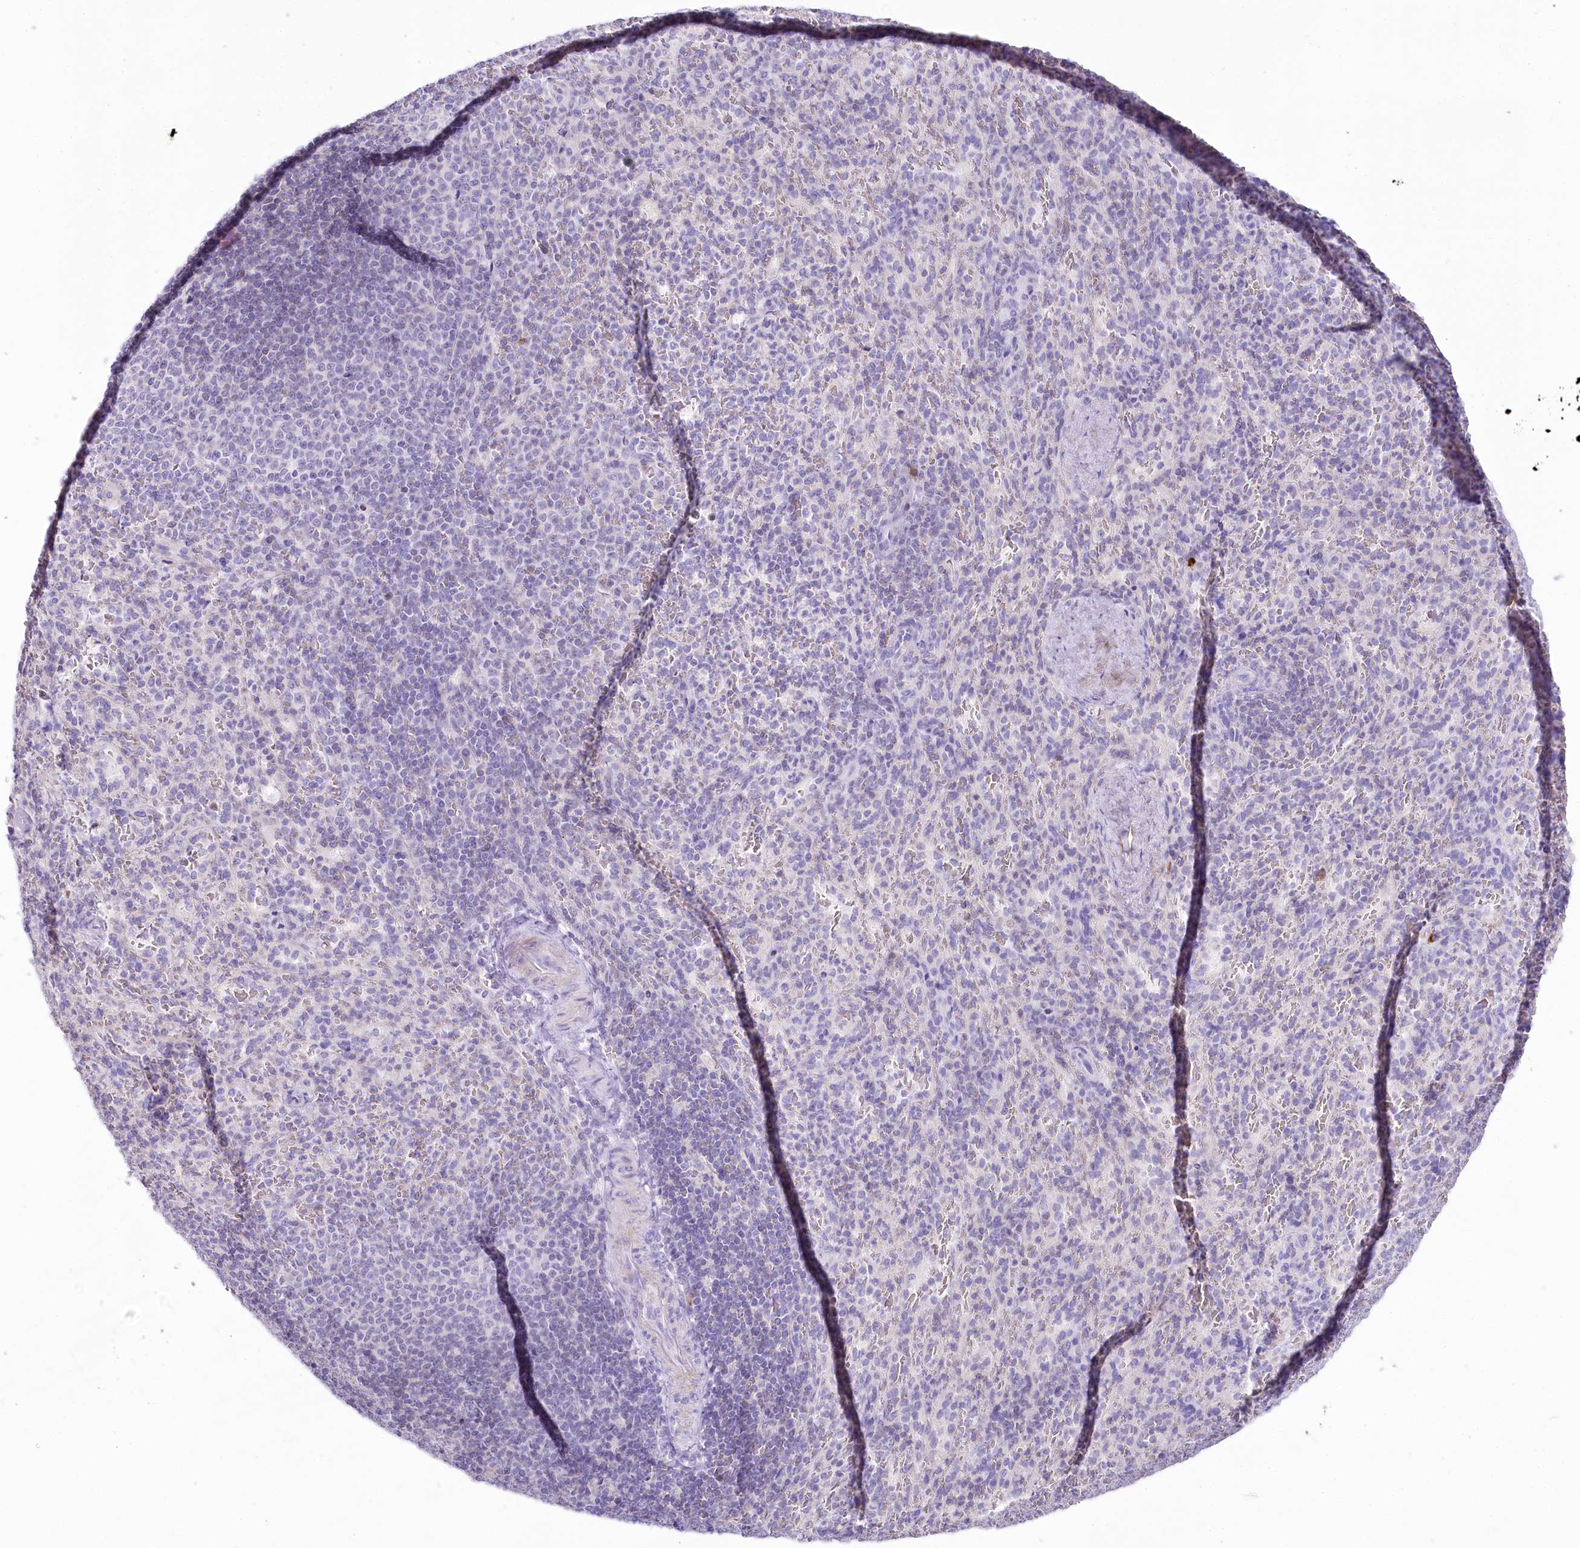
{"staining": {"intensity": "negative", "quantity": "none", "location": "none"}, "tissue": "spleen", "cell_type": "Cells in red pulp", "image_type": "normal", "snomed": [{"axis": "morphology", "description": "Normal tissue, NOS"}, {"axis": "topography", "description": "Spleen"}], "caption": "Immunohistochemical staining of normal spleen exhibits no significant expression in cells in red pulp. The staining is performed using DAB brown chromogen with nuclei counter-stained in using hematoxylin.", "gene": "MYOZ1", "patient": {"sex": "female", "age": 21}}